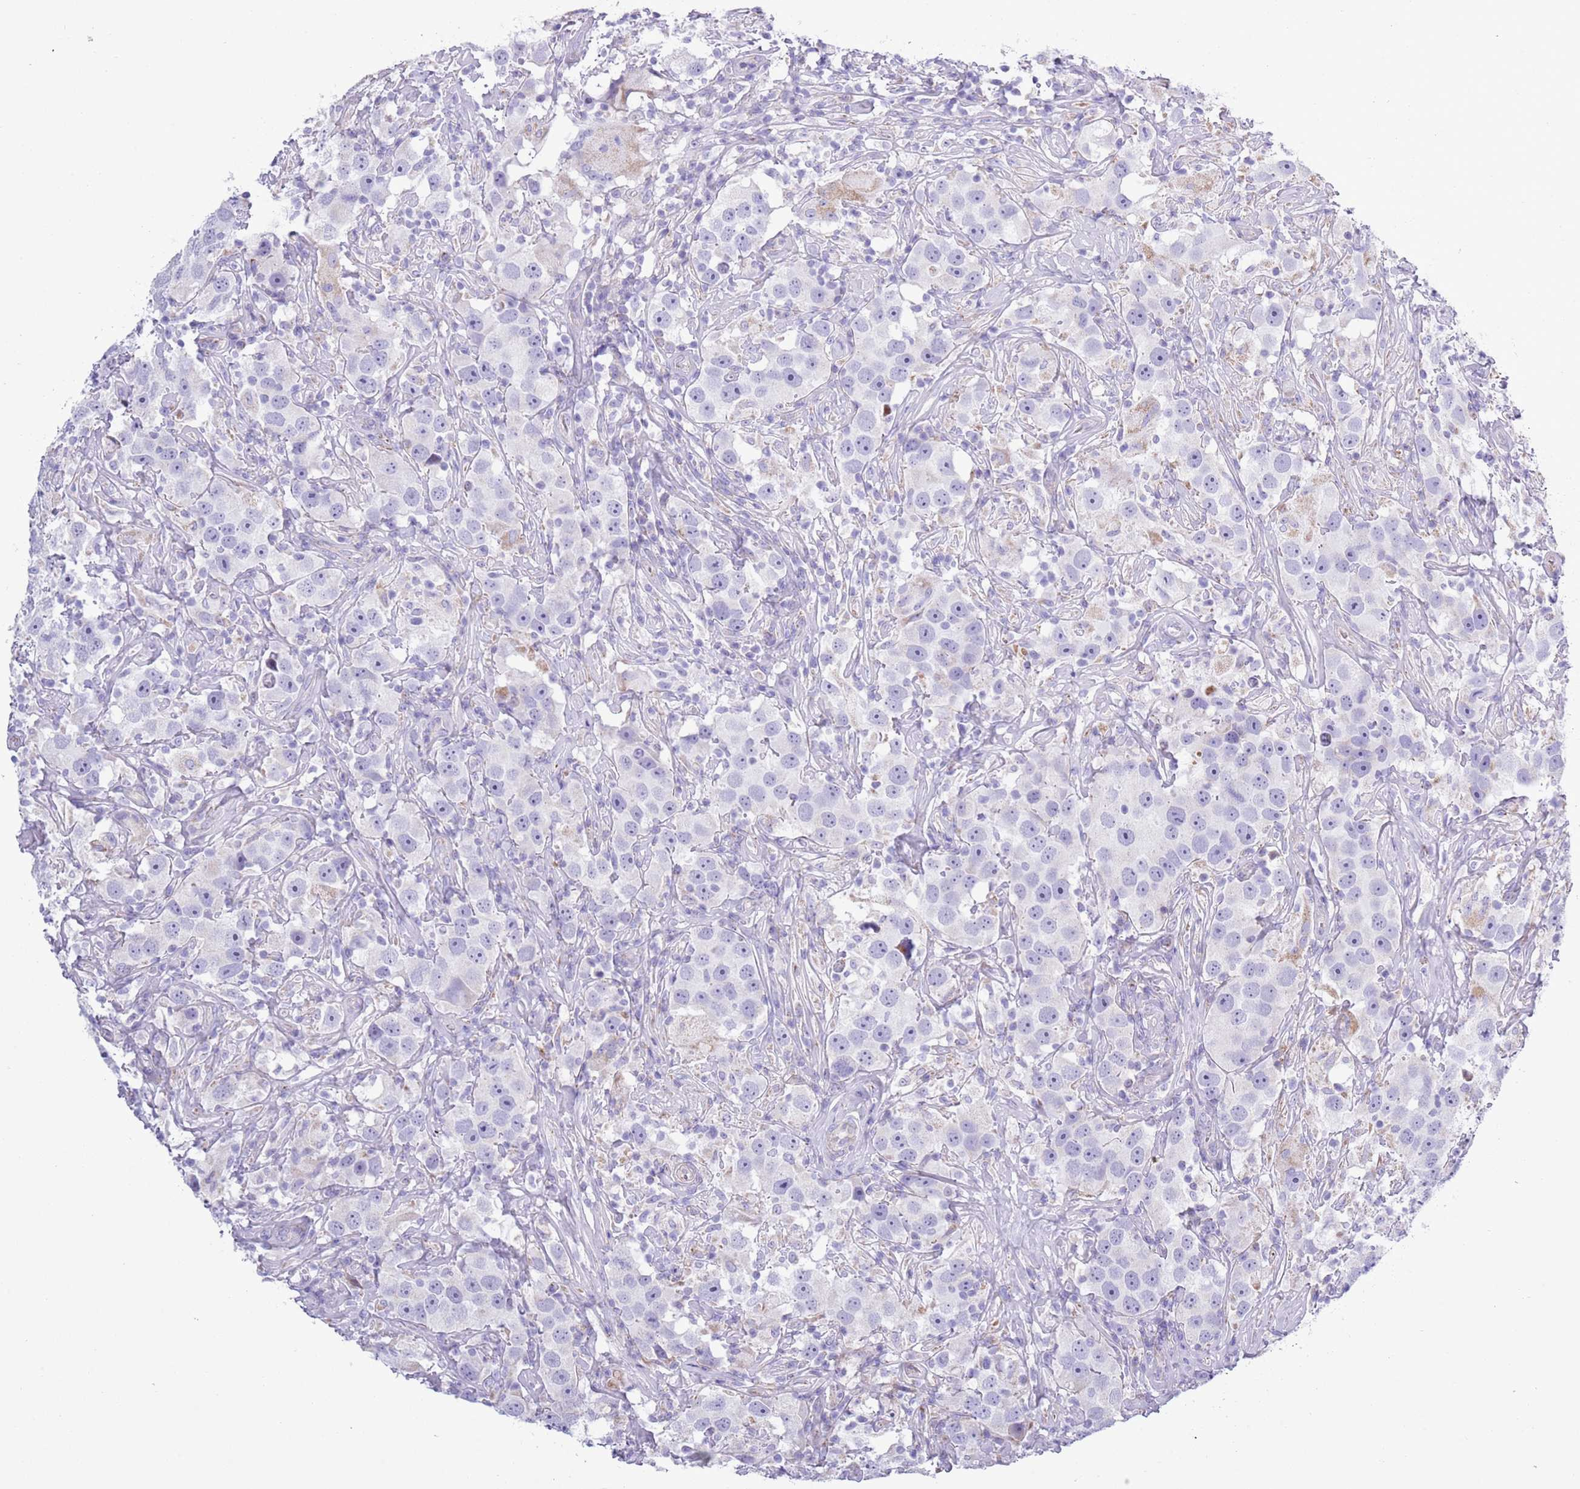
{"staining": {"intensity": "negative", "quantity": "none", "location": "none"}, "tissue": "testis cancer", "cell_type": "Tumor cells", "image_type": "cancer", "snomed": [{"axis": "morphology", "description": "Seminoma, NOS"}, {"axis": "topography", "description": "Testis"}], "caption": "Tumor cells show no significant staining in seminoma (testis).", "gene": "MOCOS", "patient": {"sex": "male", "age": 49}}